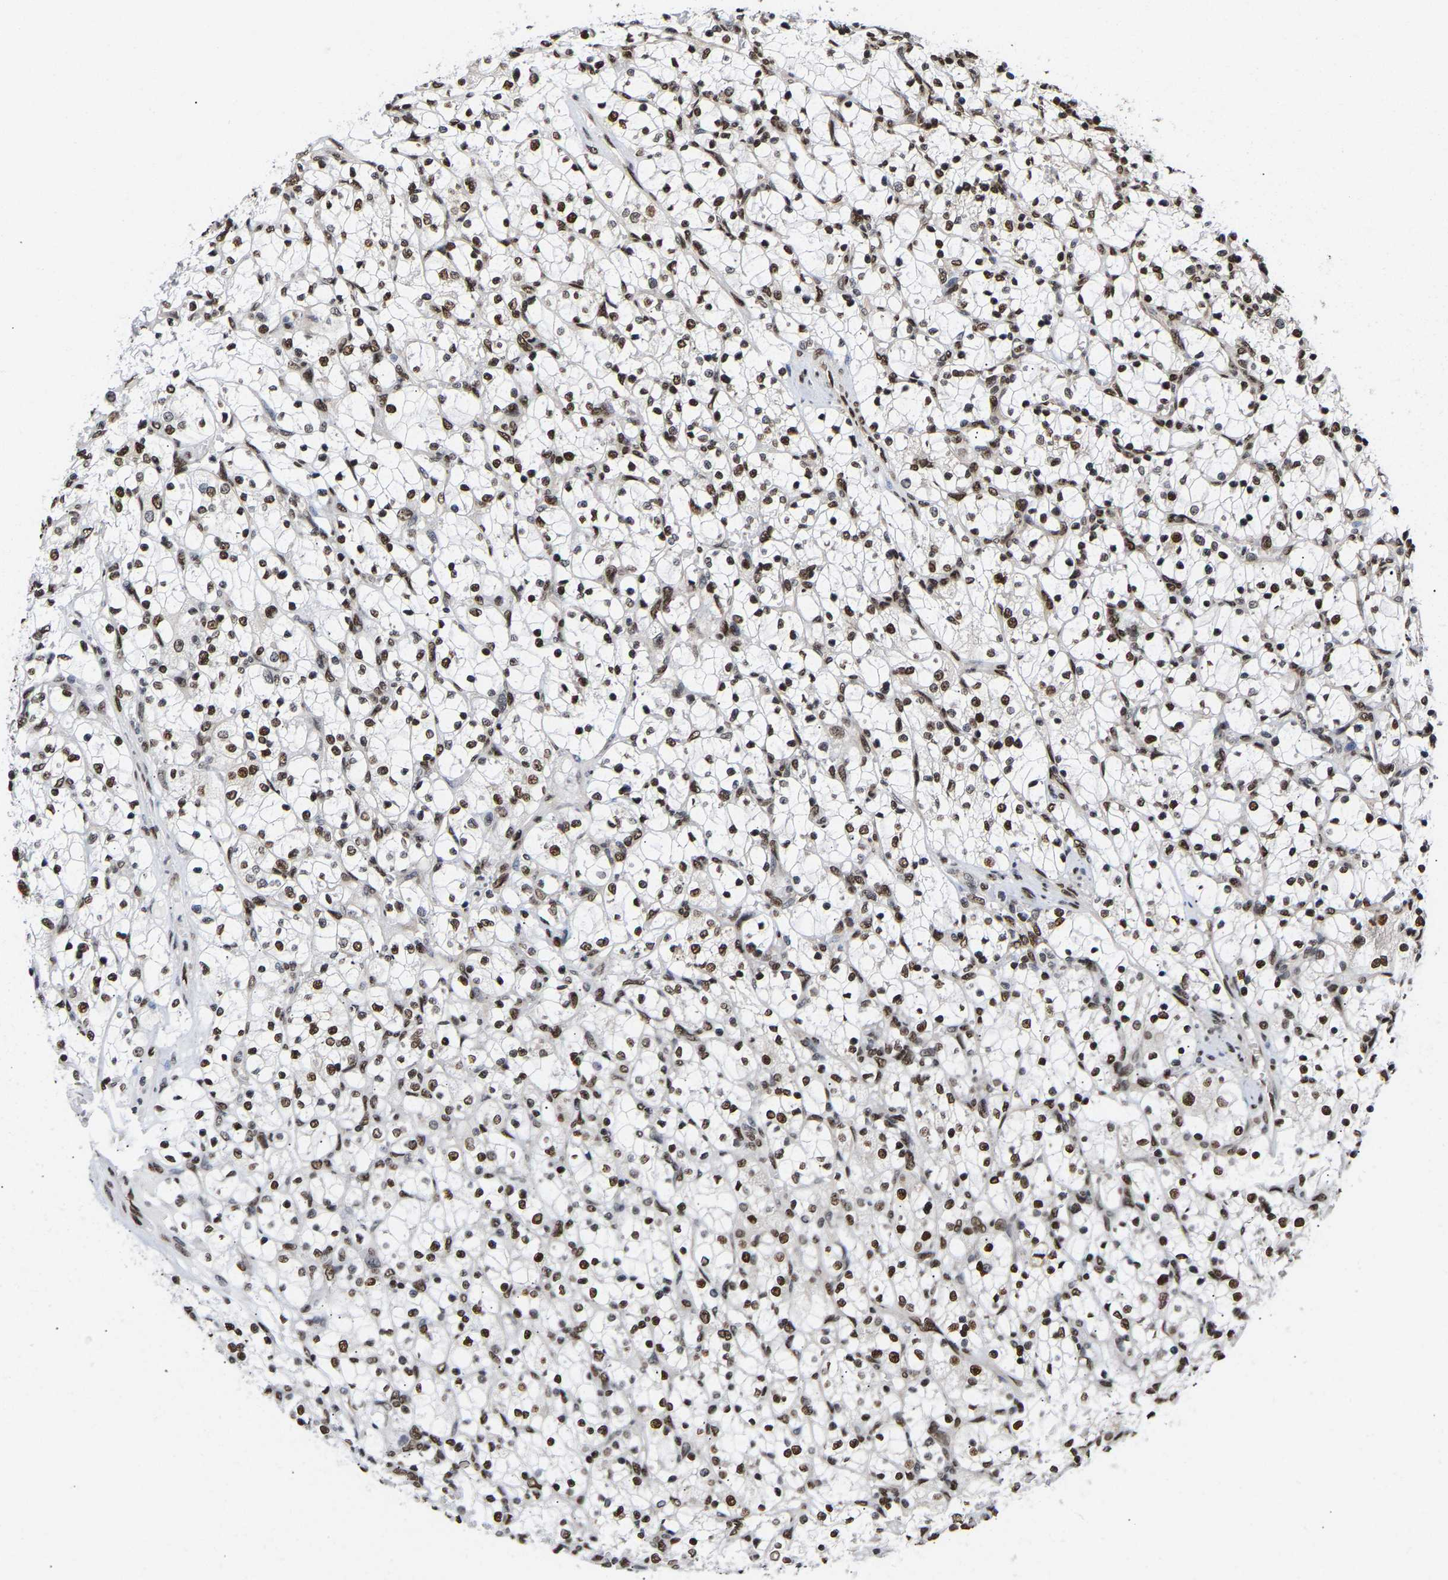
{"staining": {"intensity": "strong", "quantity": "25%-75%", "location": "nuclear"}, "tissue": "renal cancer", "cell_type": "Tumor cells", "image_type": "cancer", "snomed": [{"axis": "morphology", "description": "Adenocarcinoma, NOS"}, {"axis": "topography", "description": "Kidney"}], "caption": "Protein expression analysis of human renal cancer reveals strong nuclear staining in about 25%-75% of tumor cells.", "gene": "PSIP1", "patient": {"sex": "female", "age": 69}}